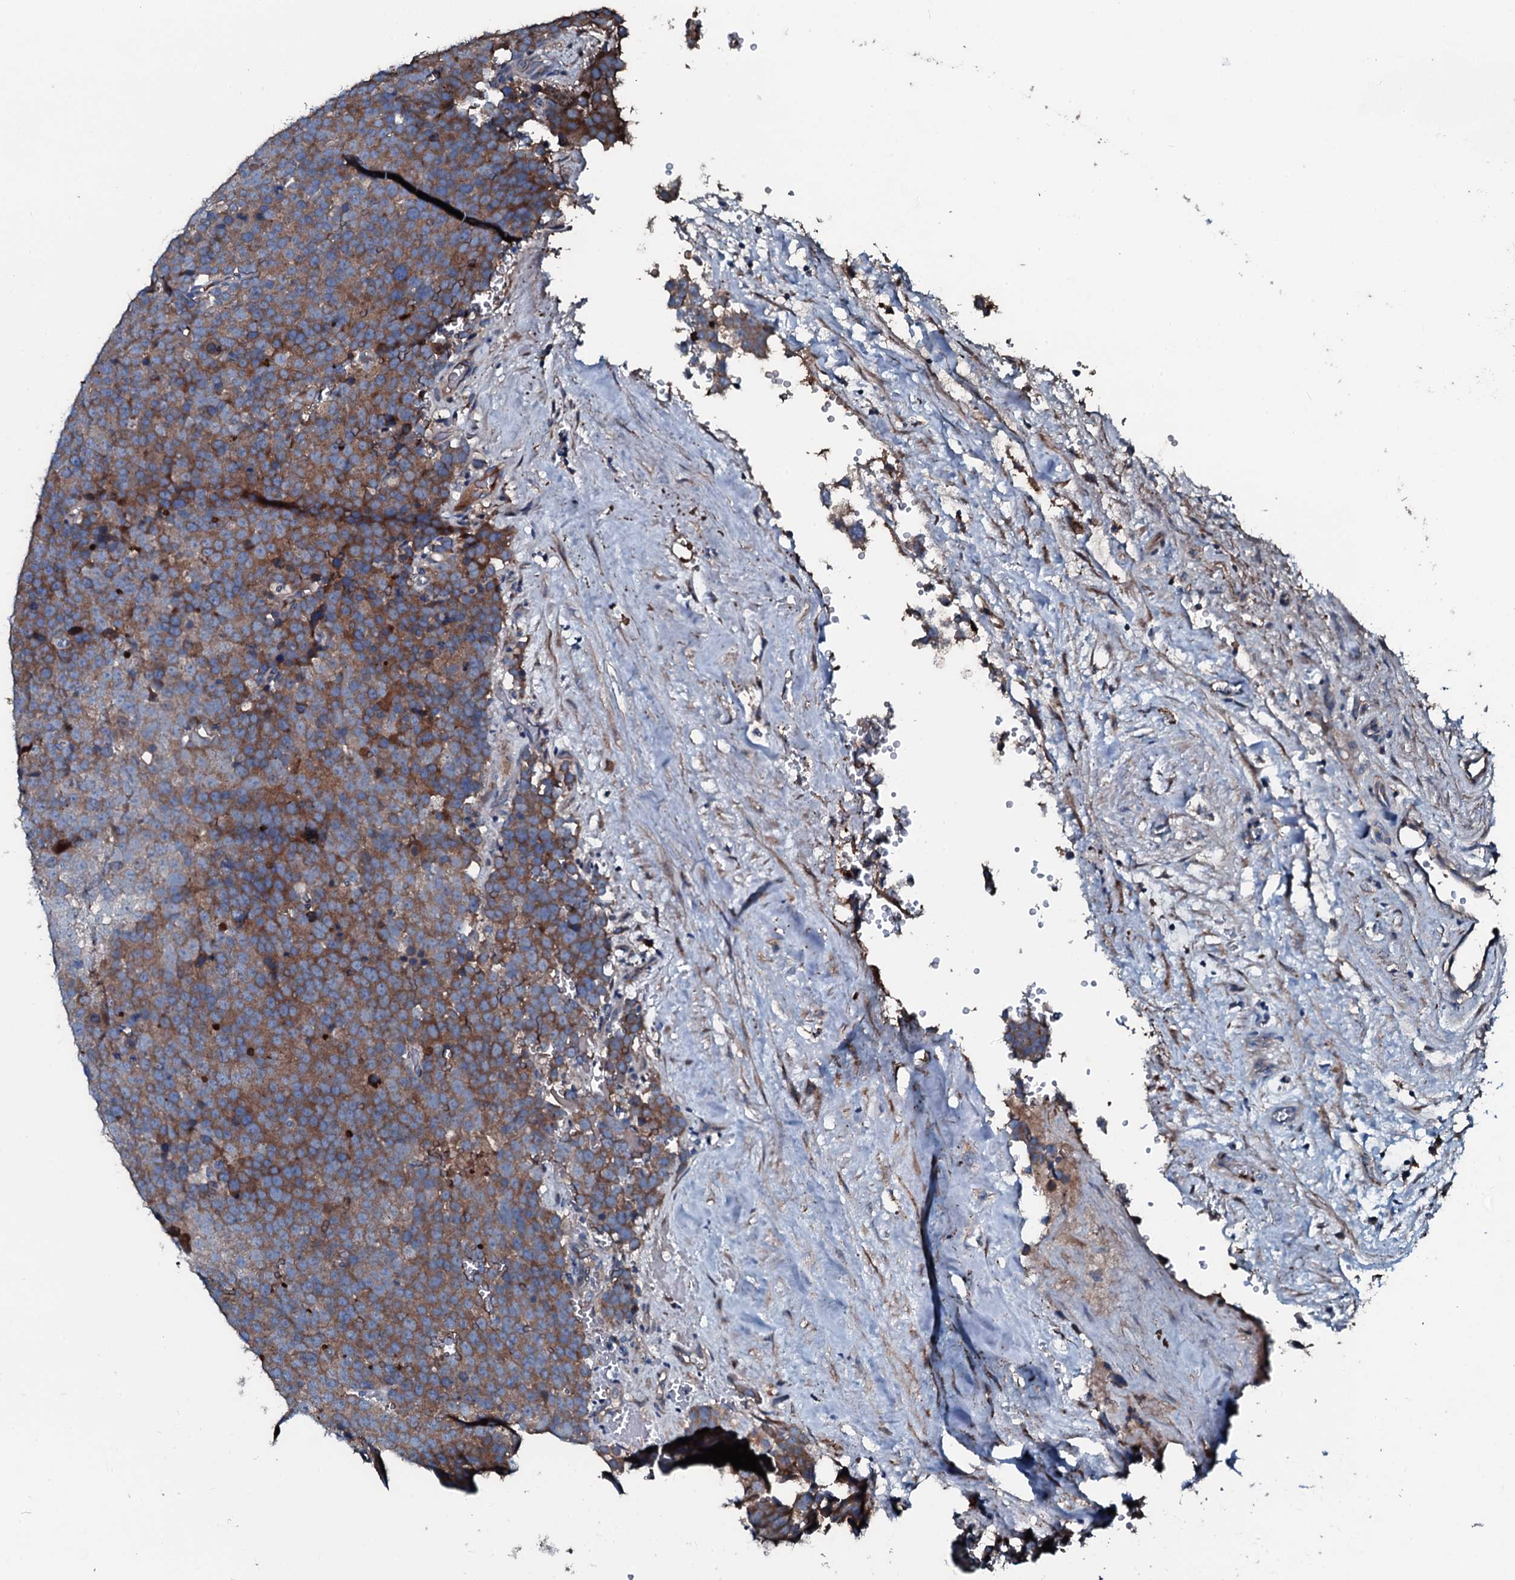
{"staining": {"intensity": "moderate", "quantity": ">75%", "location": "cytoplasmic/membranous"}, "tissue": "testis cancer", "cell_type": "Tumor cells", "image_type": "cancer", "snomed": [{"axis": "morphology", "description": "Seminoma, NOS"}, {"axis": "topography", "description": "Testis"}], "caption": "Immunohistochemistry histopathology image of human seminoma (testis) stained for a protein (brown), which exhibits medium levels of moderate cytoplasmic/membranous positivity in about >75% of tumor cells.", "gene": "AARS1", "patient": {"sex": "male", "age": 71}}